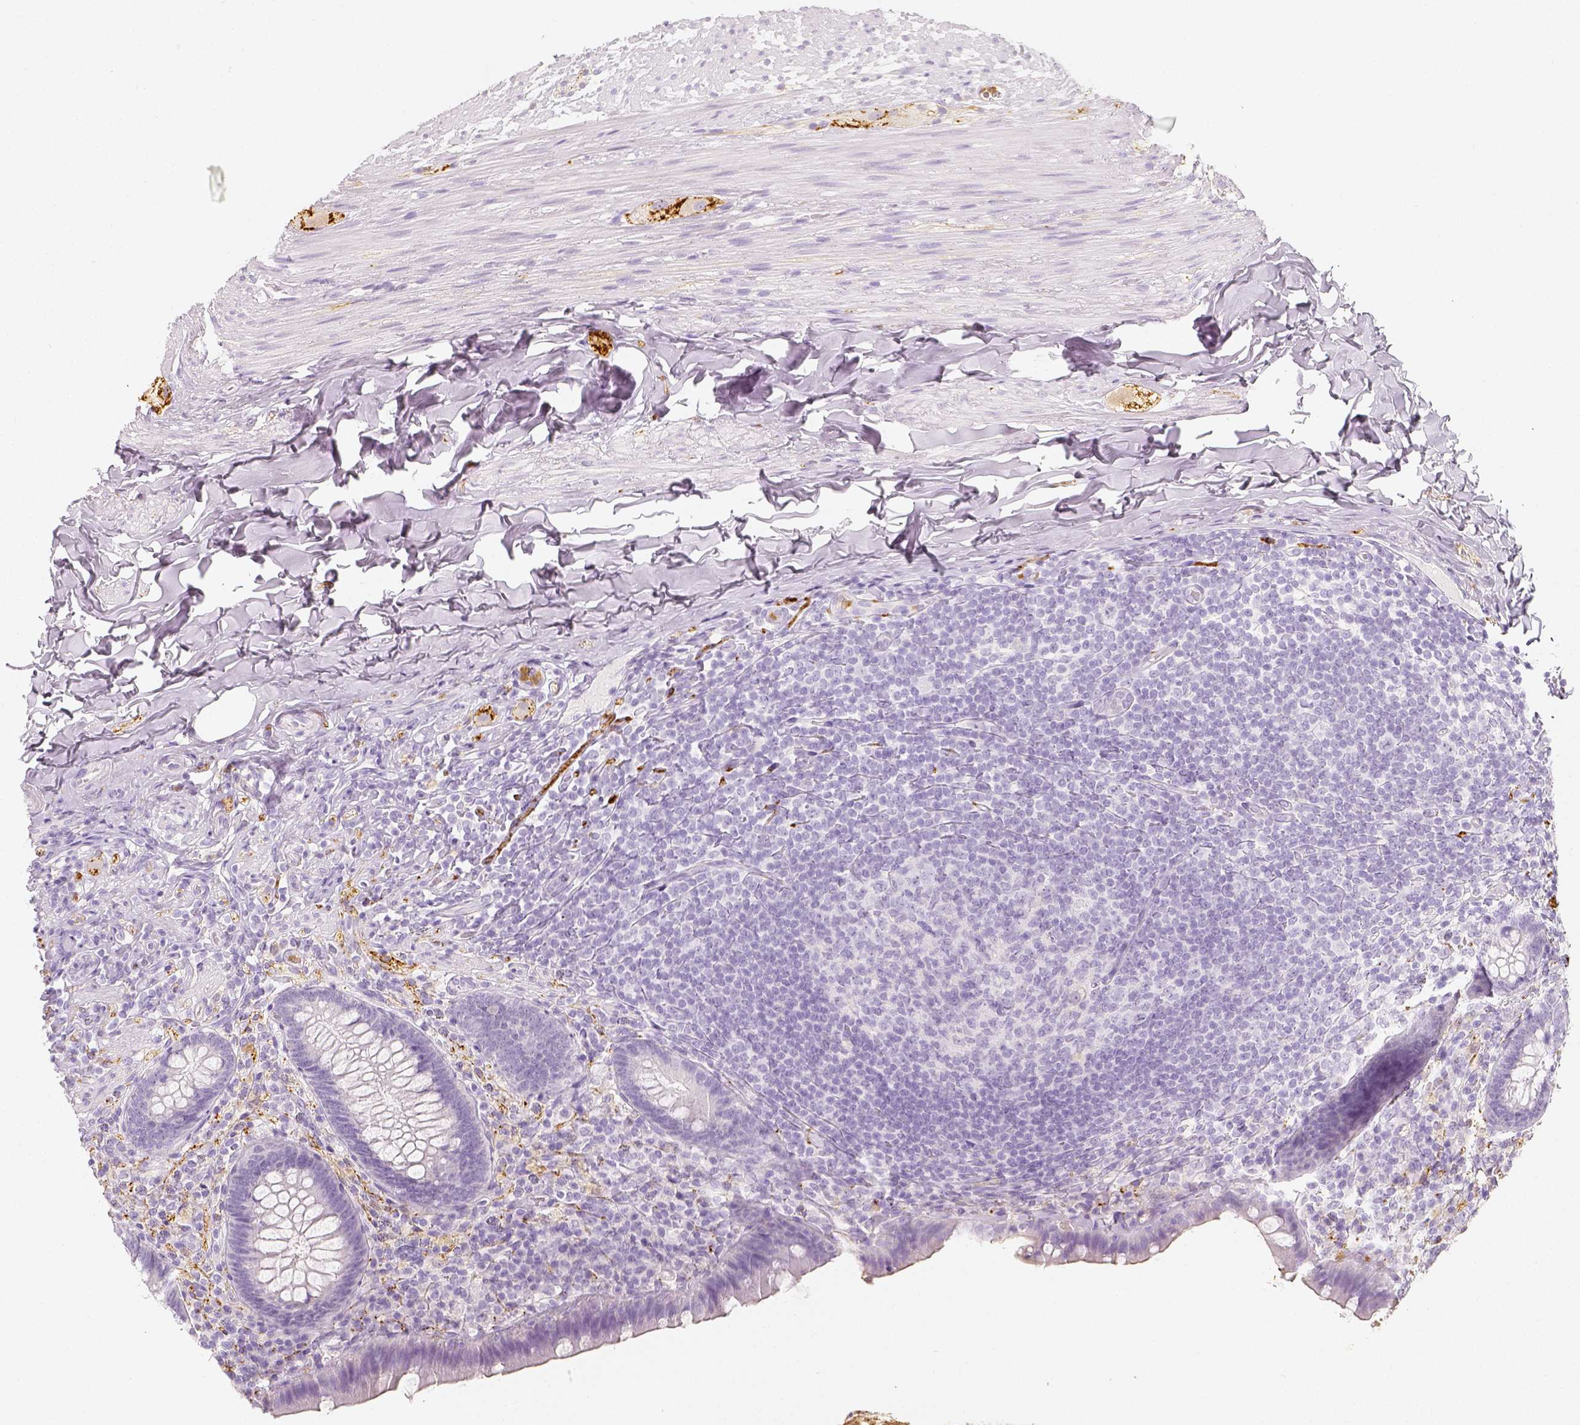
{"staining": {"intensity": "negative", "quantity": "none", "location": "none"}, "tissue": "appendix", "cell_type": "Glandular cells", "image_type": "normal", "snomed": [{"axis": "morphology", "description": "Normal tissue, NOS"}, {"axis": "topography", "description": "Appendix"}], "caption": "Immunohistochemistry (IHC) of unremarkable appendix demonstrates no expression in glandular cells.", "gene": "NECAB2", "patient": {"sex": "male", "age": 47}}